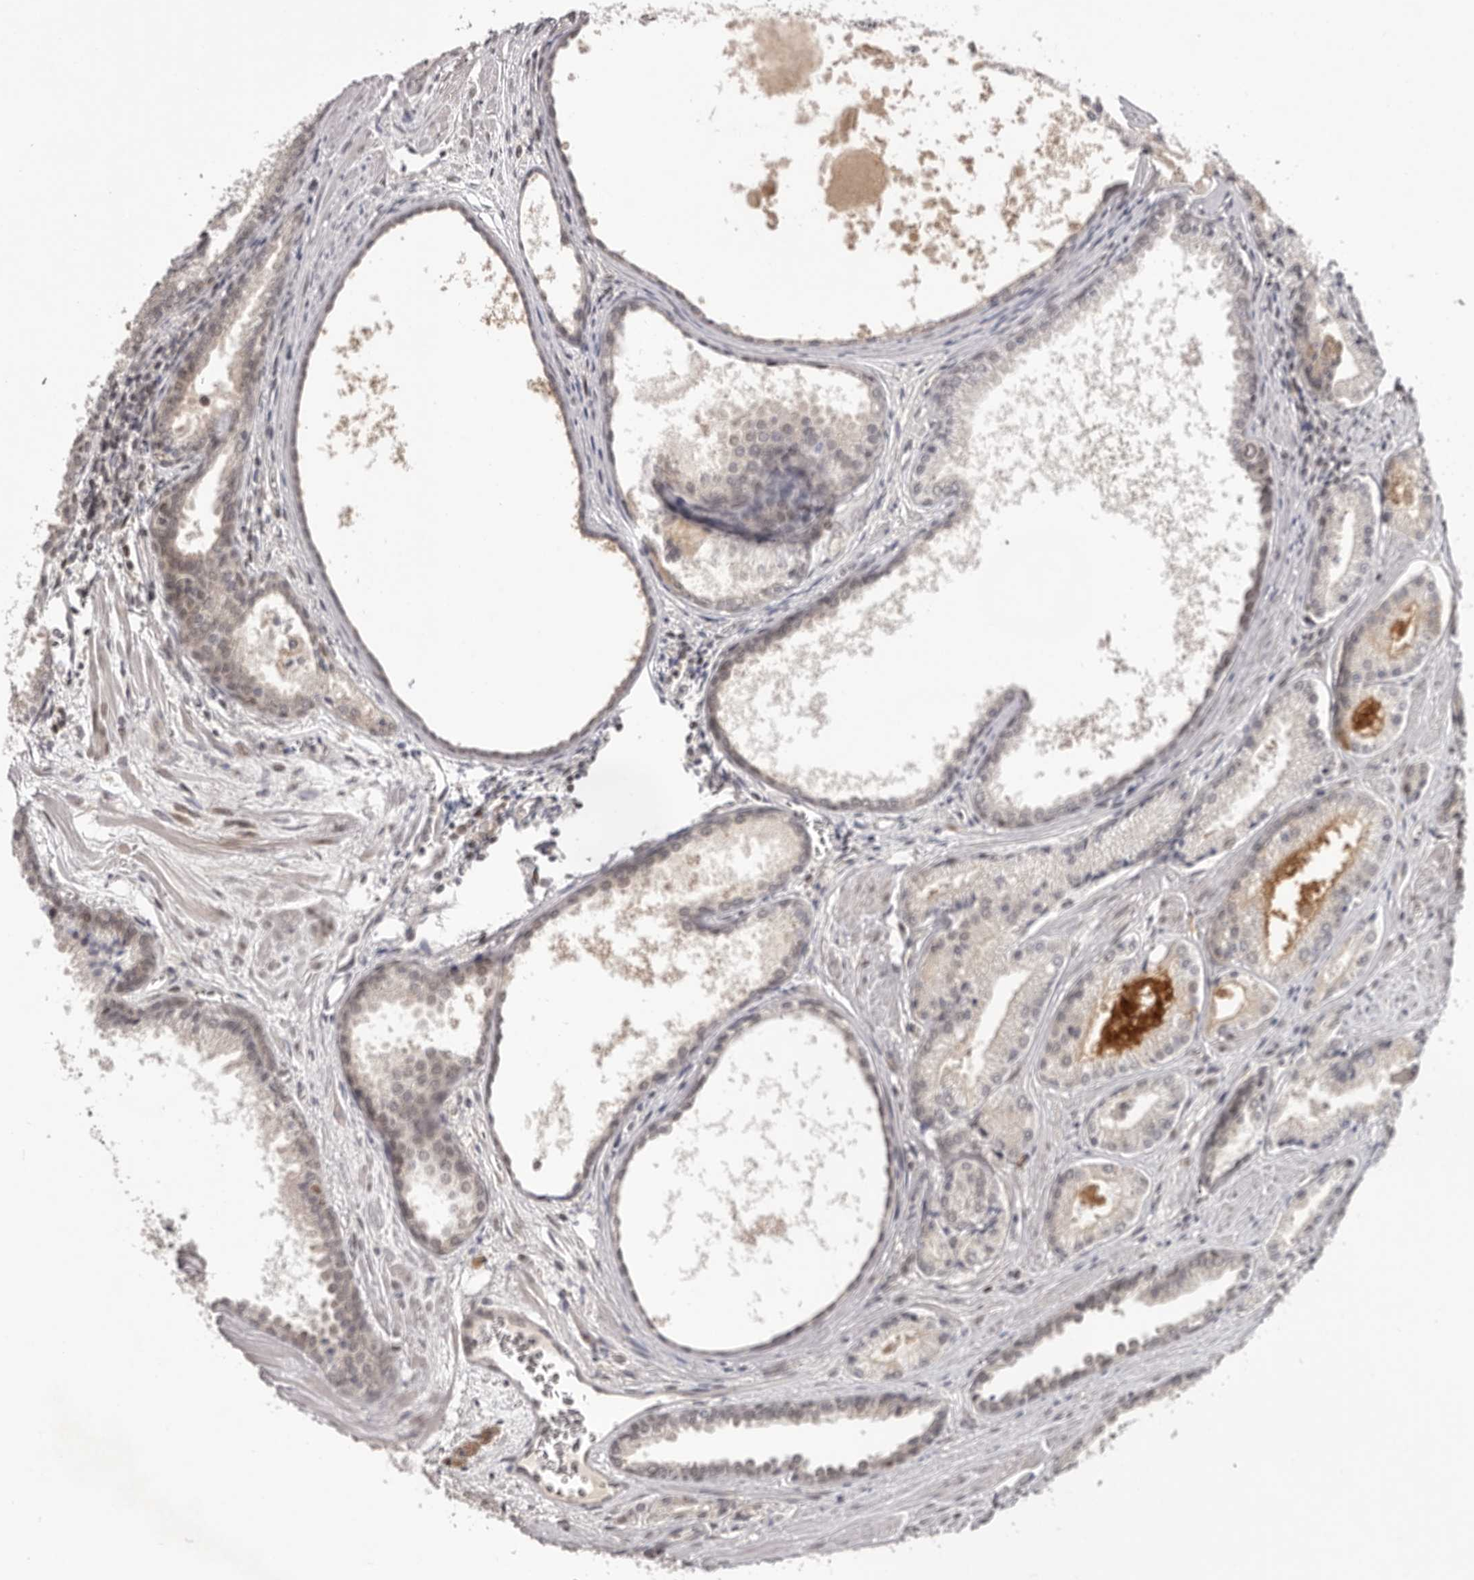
{"staining": {"intensity": "negative", "quantity": "none", "location": "none"}, "tissue": "prostate cancer", "cell_type": "Tumor cells", "image_type": "cancer", "snomed": [{"axis": "morphology", "description": "Adenocarcinoma, Low grade"}, {"axis": "topography", "description": "Prostate"}], "caption": "DAB (3,3'-diaminobenzidine) immunohistochemical staining of prostate cancer reveals no significant positivity in tumor cells.", "gene": "TBX5", "patient": {"sex": "male", "age": 54}}